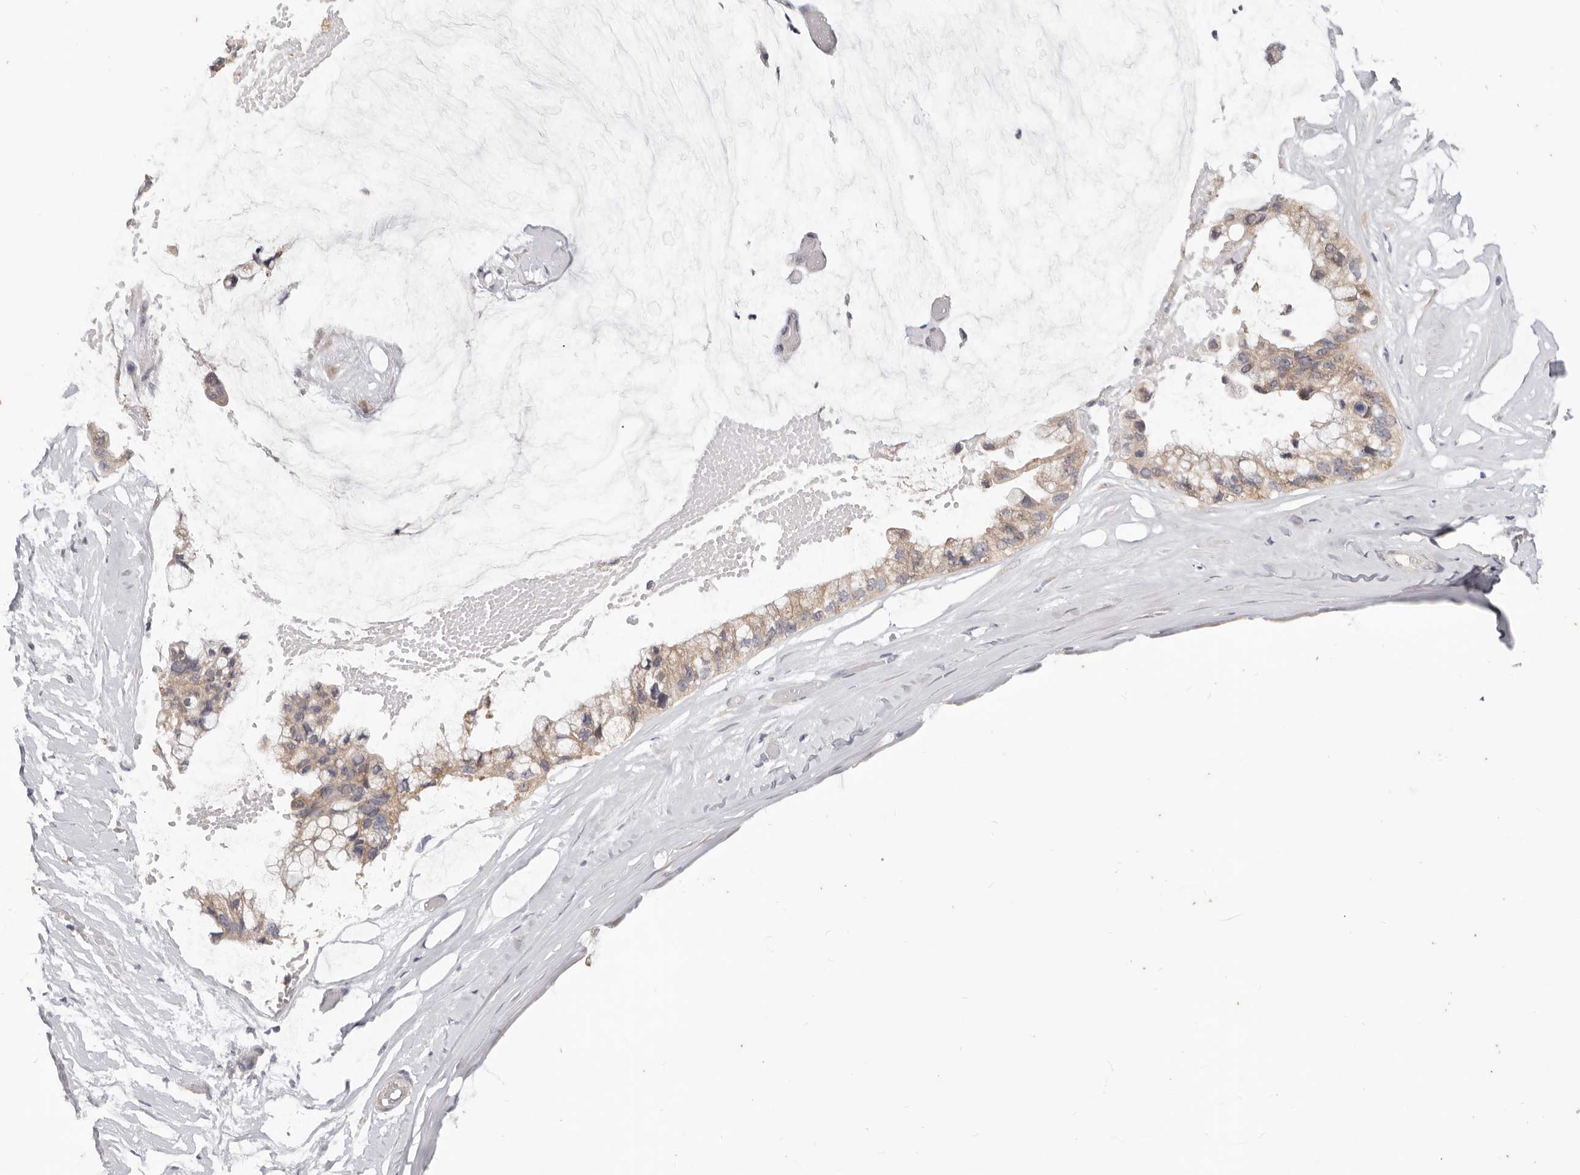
{"staining": {"intensity": "weak", "quantity": ">75%", "location": "cytoplasmic/membranous"}, "tissue": "ovarian cancer", "cell_type": "Tumor cells", "image_type": "cancer", "snomed": [{"axis": "morphology", "description": "Cystadenocarcinoma, mucinous, NOS"}, {"axis": "topography", "description": "Ovary"}], "caption": "Approximately >75% of tumor cells in mucinous cystadenocarcinoma (ovarian) show weak cytoplasmic/membranous protein expression as visualized by brown immunohistochemical staining.", "gene": "WDR77", "patient": {"sex": "female", "age": 39}}